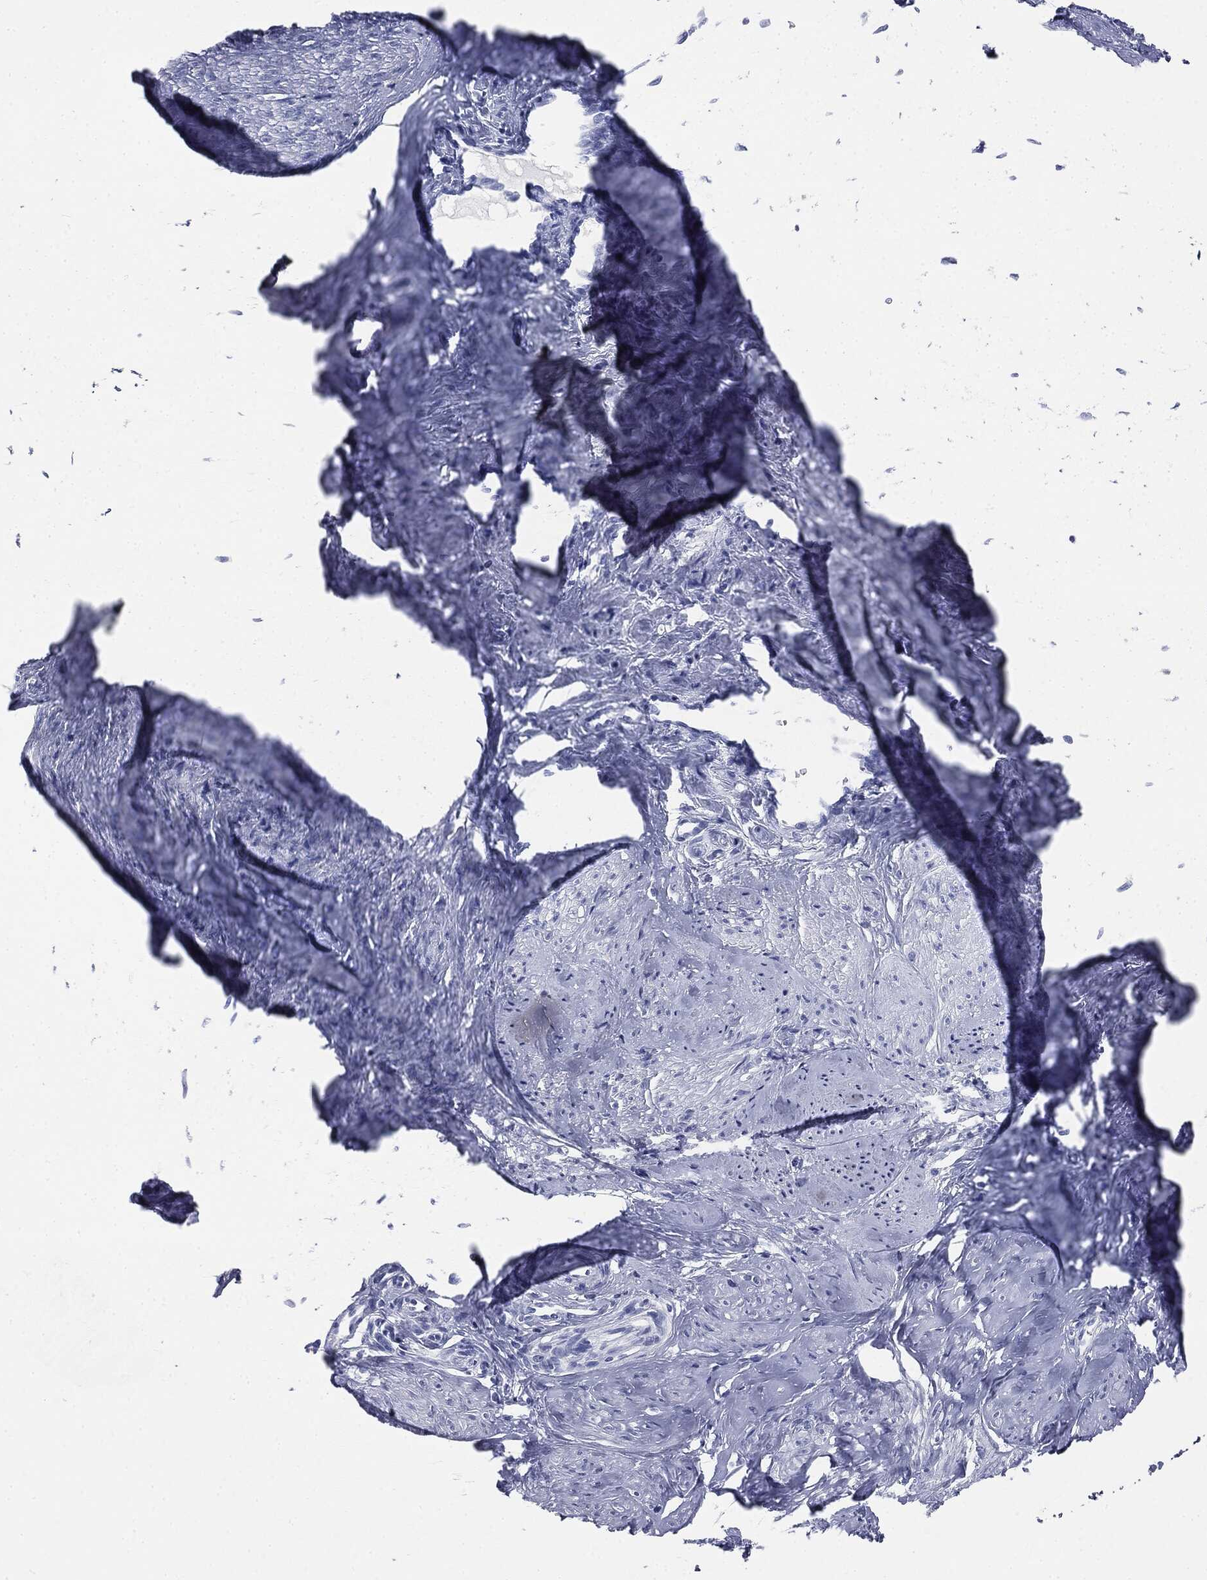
{"staining": {"intensity": "negative", "quantity": "none", "location": "none"}, "tissue": "smooth muscle", "cell_type": "Smooth muscle cells", "image_type": "normal", "snomed": [{"axis": "morphology", "description": "Normal tissue, NOS"}, {"axis": "topography", "description": "Smooth muscle"}], "caption": "Micrograph shows no significant protein positivity in smooth muscle cells of unremarkable smooth muscle.", "gene": "ATP2A1", "patient": {"sex": "female", "age": 48}}